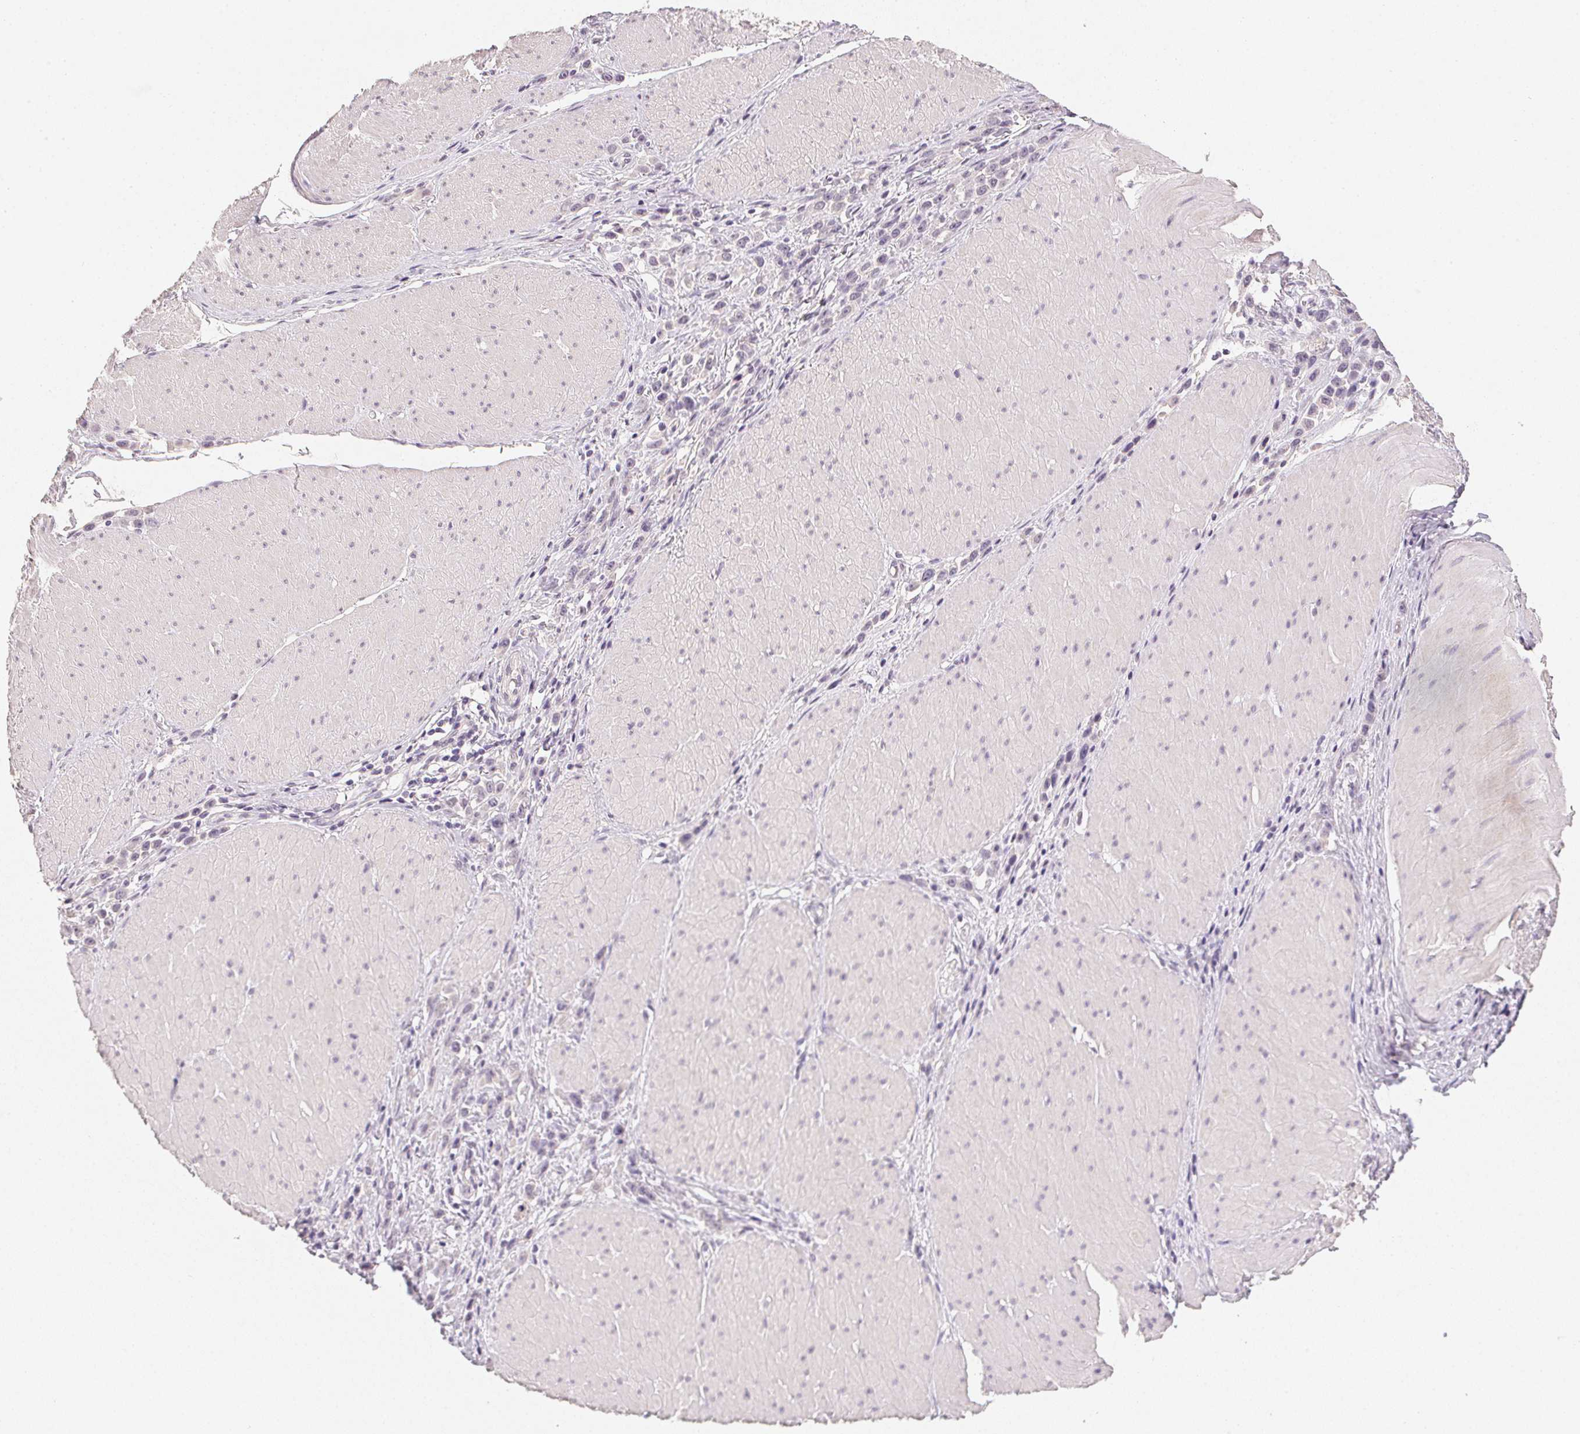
{"staining": {"intensity": "negative", "quantity": "none", "location": "none"}, "tissue": "stomach cancer", "cell_type": "Tumor cells", "image_type": "cancer", "snomed": [{"axis": "morphology", "description": "Adenocarcinoma, NOS"}, {"axis": "topography", "description": "Stomach"}], "caption": "Tumor cells are negative for brown protein staining in adenocarcinoma (stomach).", "gene": "PPY", "patient": {"sex": "male", "age": 47}}